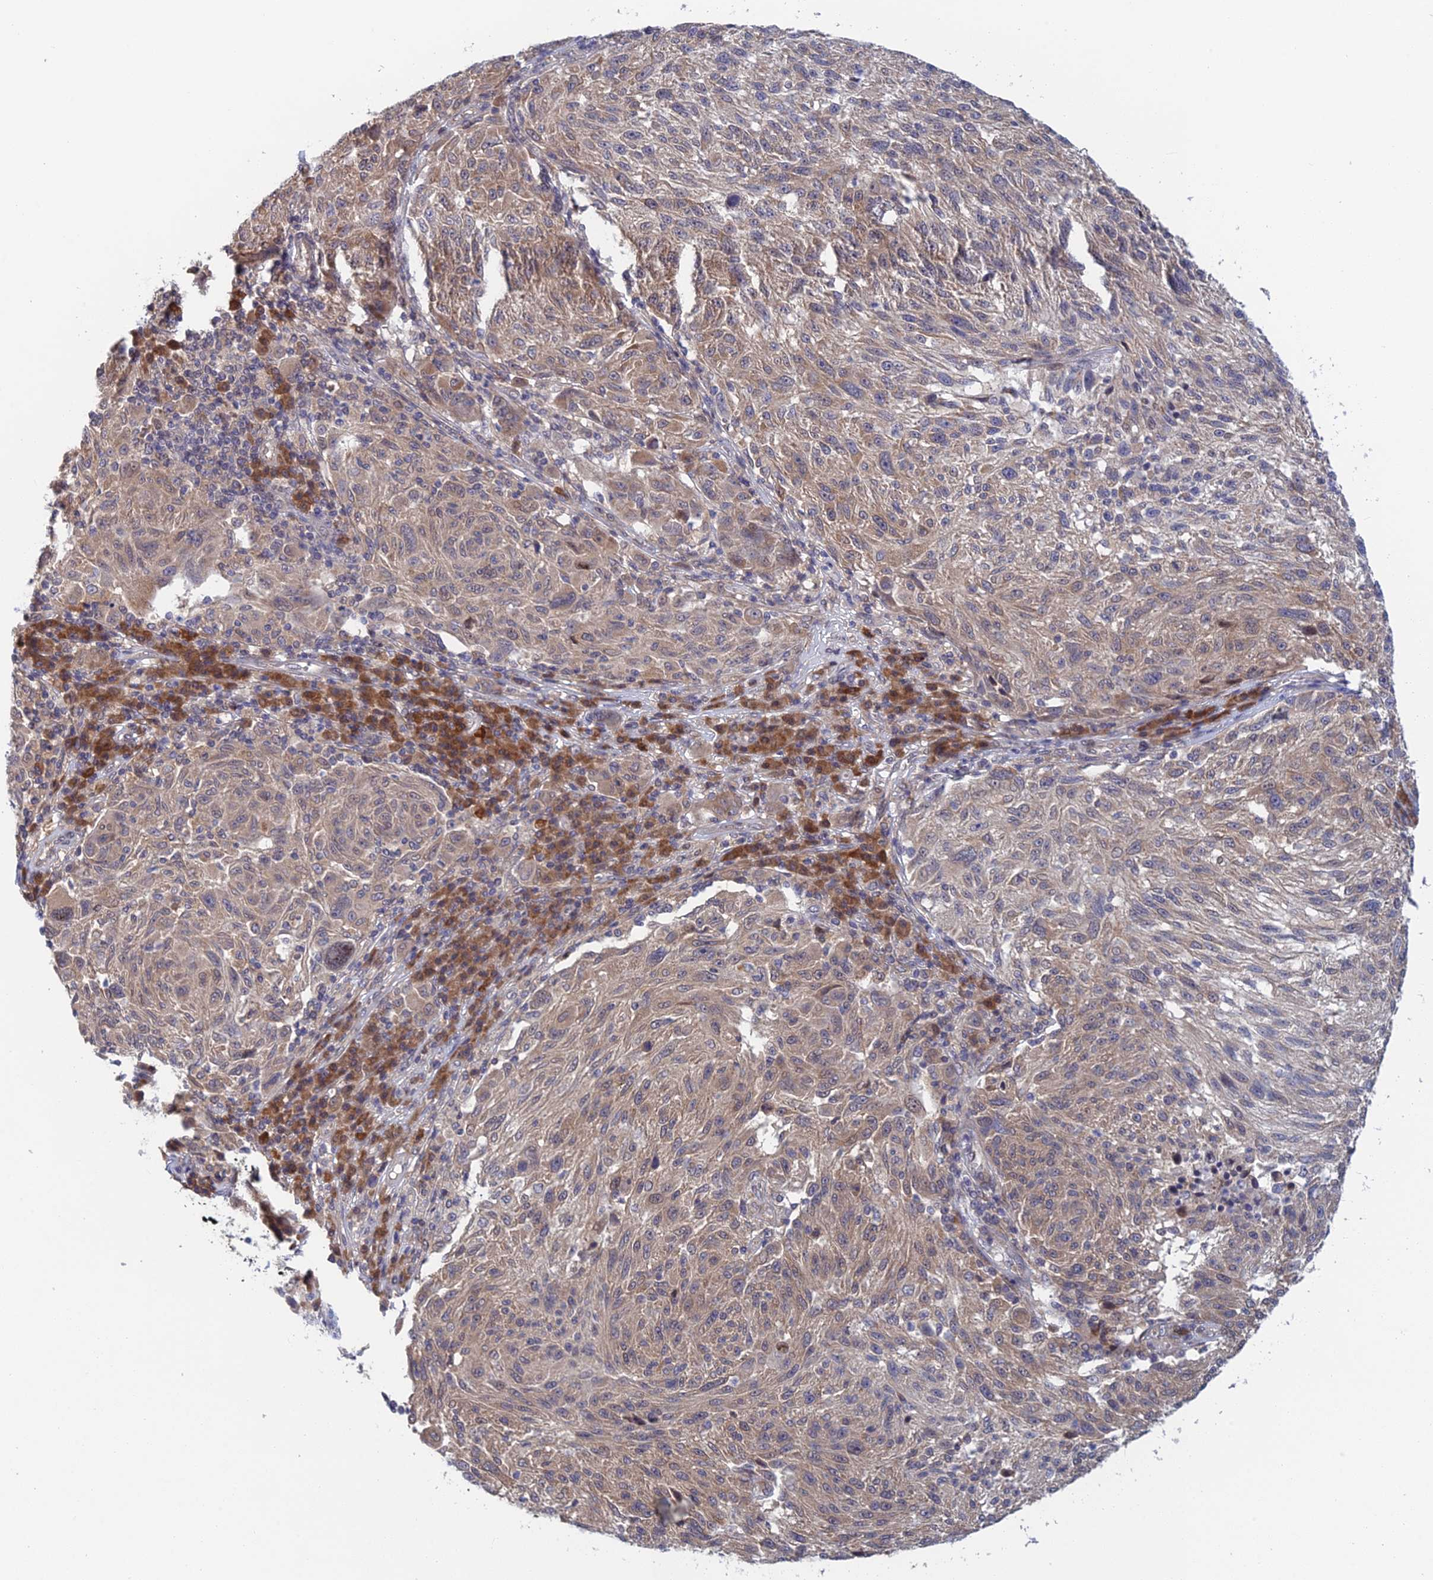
{"staining": {"intensity": "weak", "quantity": "25%-75%", "location": "cytoplasmic/membranous"}, "tissue": "melanoma", "cell_type": "Tumor cells", "image_type": "cancer", "snomed": [{"axis": "morphology", "description": "Malignant melanoma, NOS"}, {"axis": "topography", "description": "Skin"}], "caption": "Tumor cells demonstrate low levels of weak cytoplasmic/membranous staining in about 25%-75% of cells in malignant melanoma. The protein is stained brown, and the nuclei are stained in blue (DAB (3,3'-diaminobenzidine) IHC with brightfield microscopy, high magnification).", "gene": "SRA1", "patient": {"sex": "male", "age": 53}}